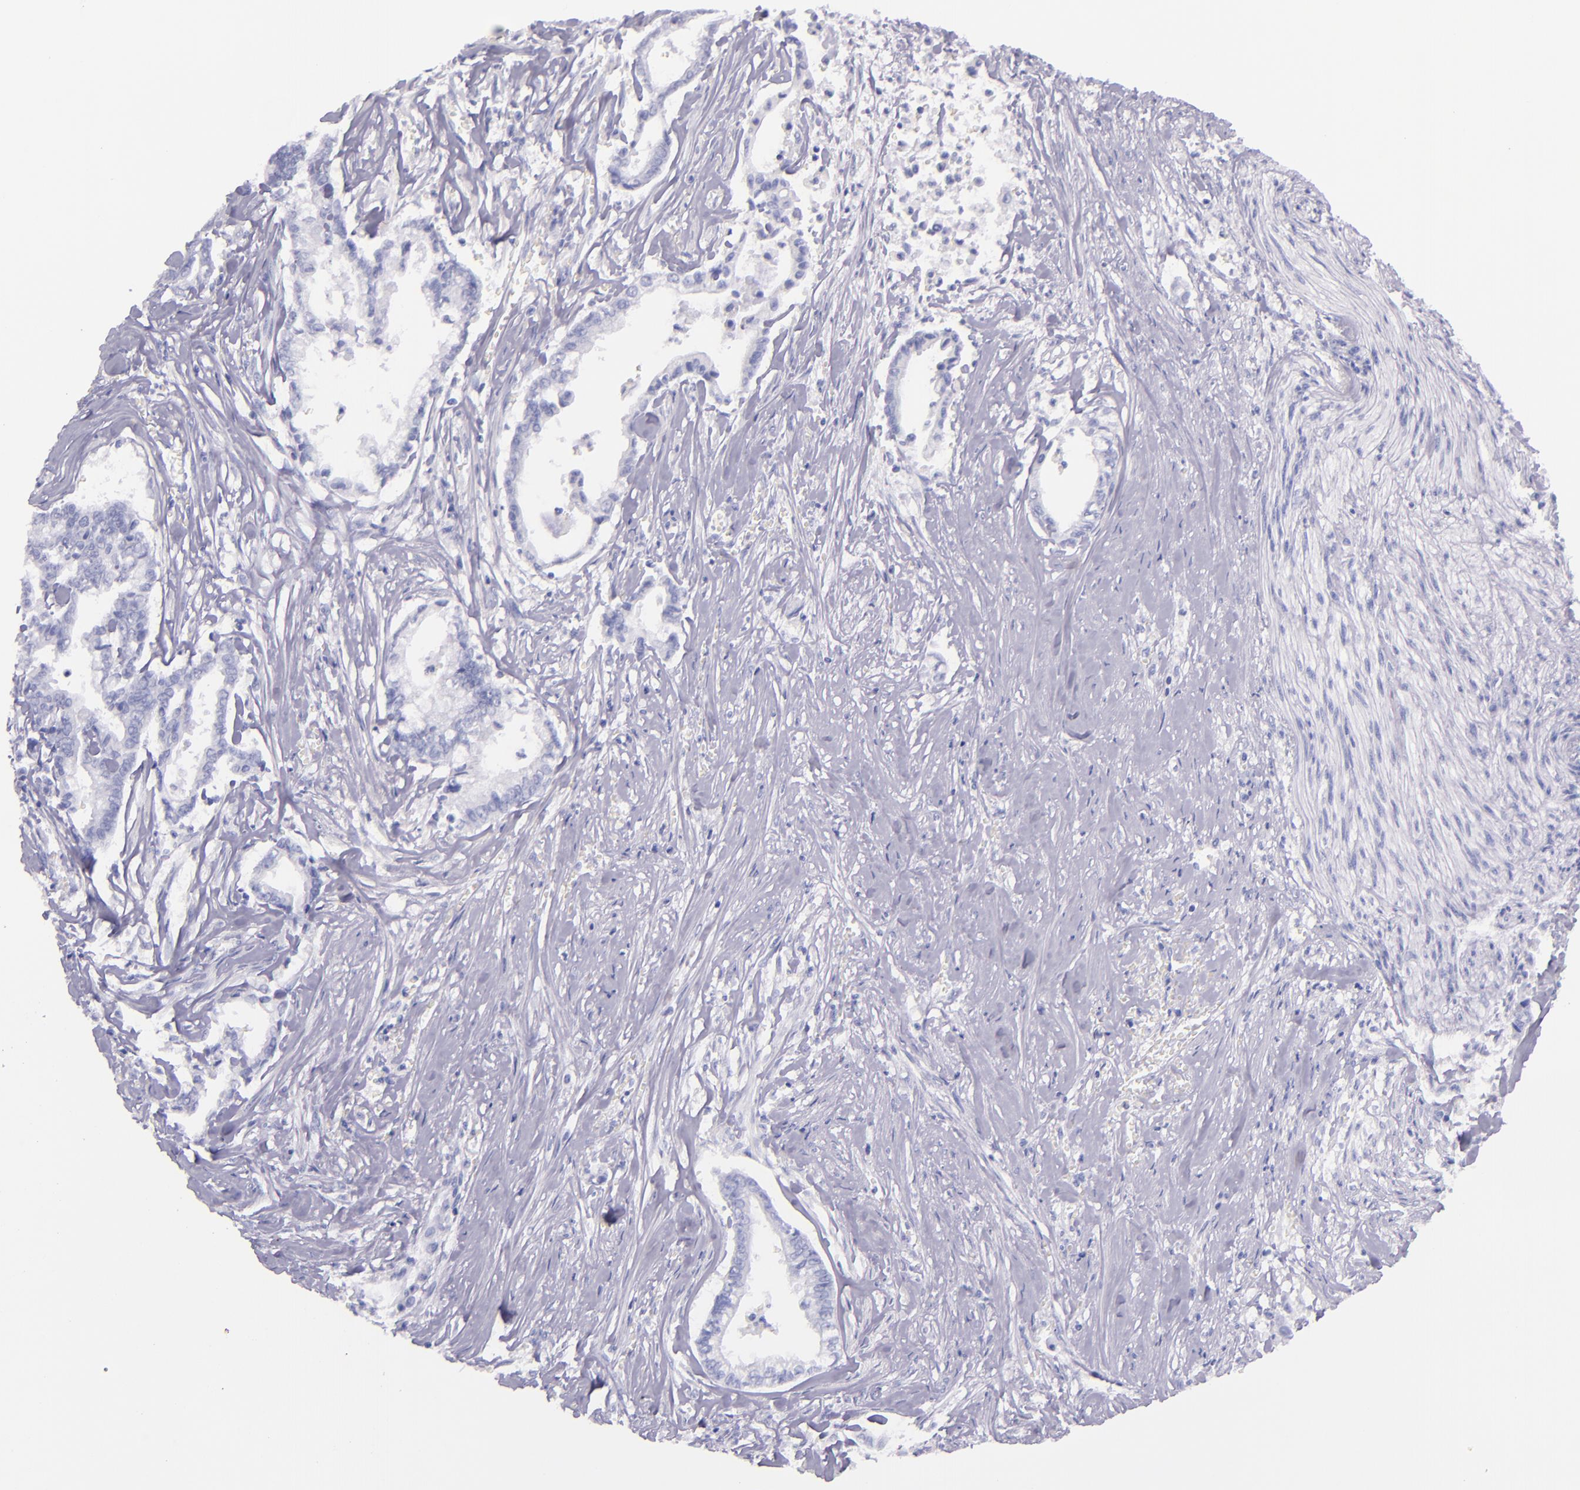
{"staining": {"intensity": "negative", "quantity": "none", "location": "none"}, "tissue": "liver cancer", "cell_type": "Tumor cells", "image_type": "cancer", "snomed": [{"axis": "morphology", "description": "Cholangiocarcinoma"}, {"axis": "topography", "description": "Liver"}], "caption": "Cholangiocarcinoma (liver) was stained to show a protein in brown. There is no significant staining in tumor cells.", "gene": "SFTPB", "patient": {"sex": "male", "age": 57}}